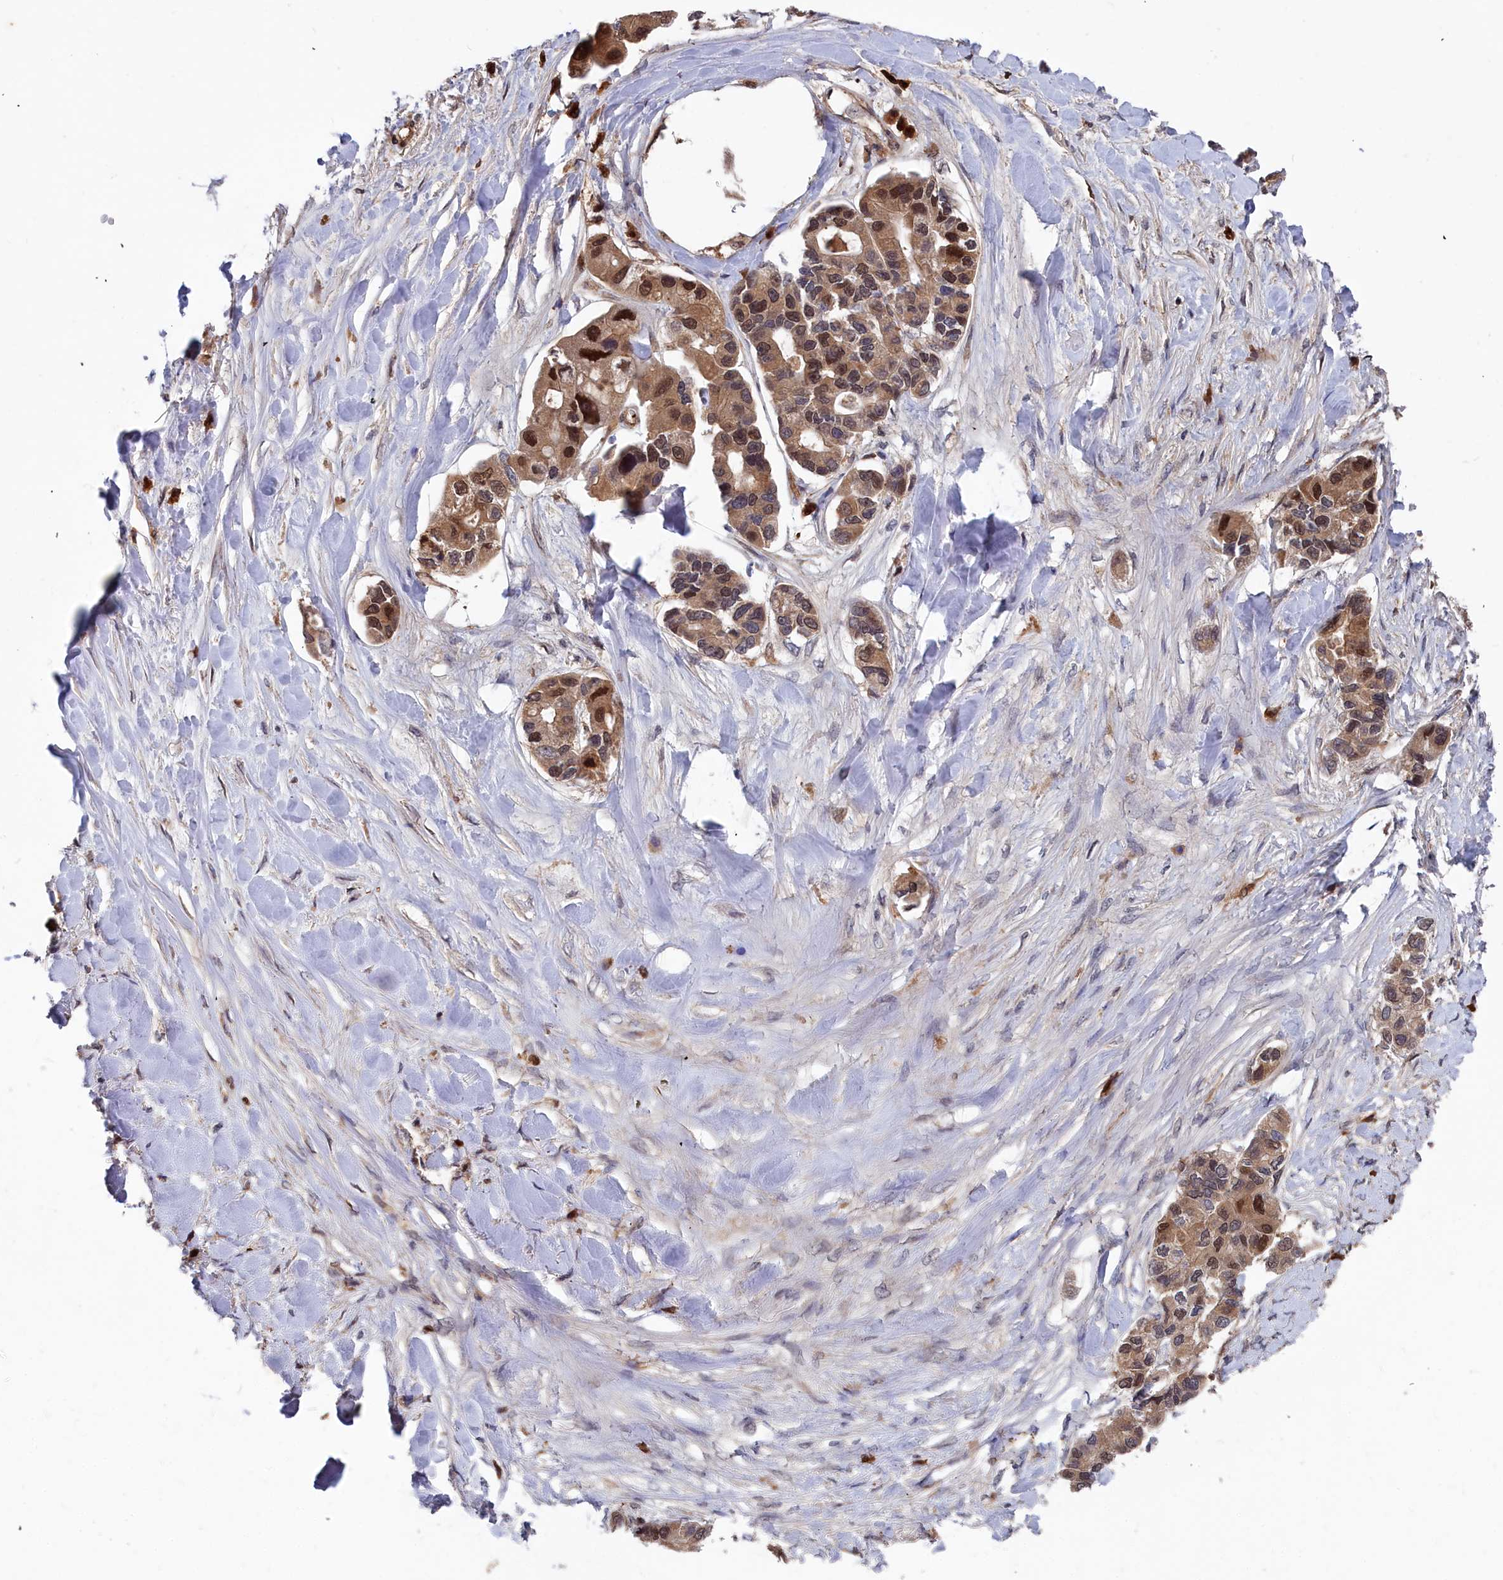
{"staining": {"intensity": "moderate", "quantity": ">75%", "location": "cytoplasmic/membranous,nuclear"}, "tissue": "lung cancer", "cell_type": "Tumor cells", "image_type": "cancer", "snomed": [{"axis": "morphology", "description": "Adenocarcinoma, NOS"}, {"axis": "topography", "description": "Lung"}], "caption": "High-magnification brightfield microscopy of lung cancer stained with DAB (3,3'-diaminobenzidine) (brown) and counterstained with hematoxylin (blue). tumor cells exhibit moderate cytoplasmic/membranous and nuclear staining is present in approximately>75% of cells. (DAB IHC with brightfield microscopy, high magnification).", "gene": "GFRA2", "patient": {"sex": "female", "age": 54}}